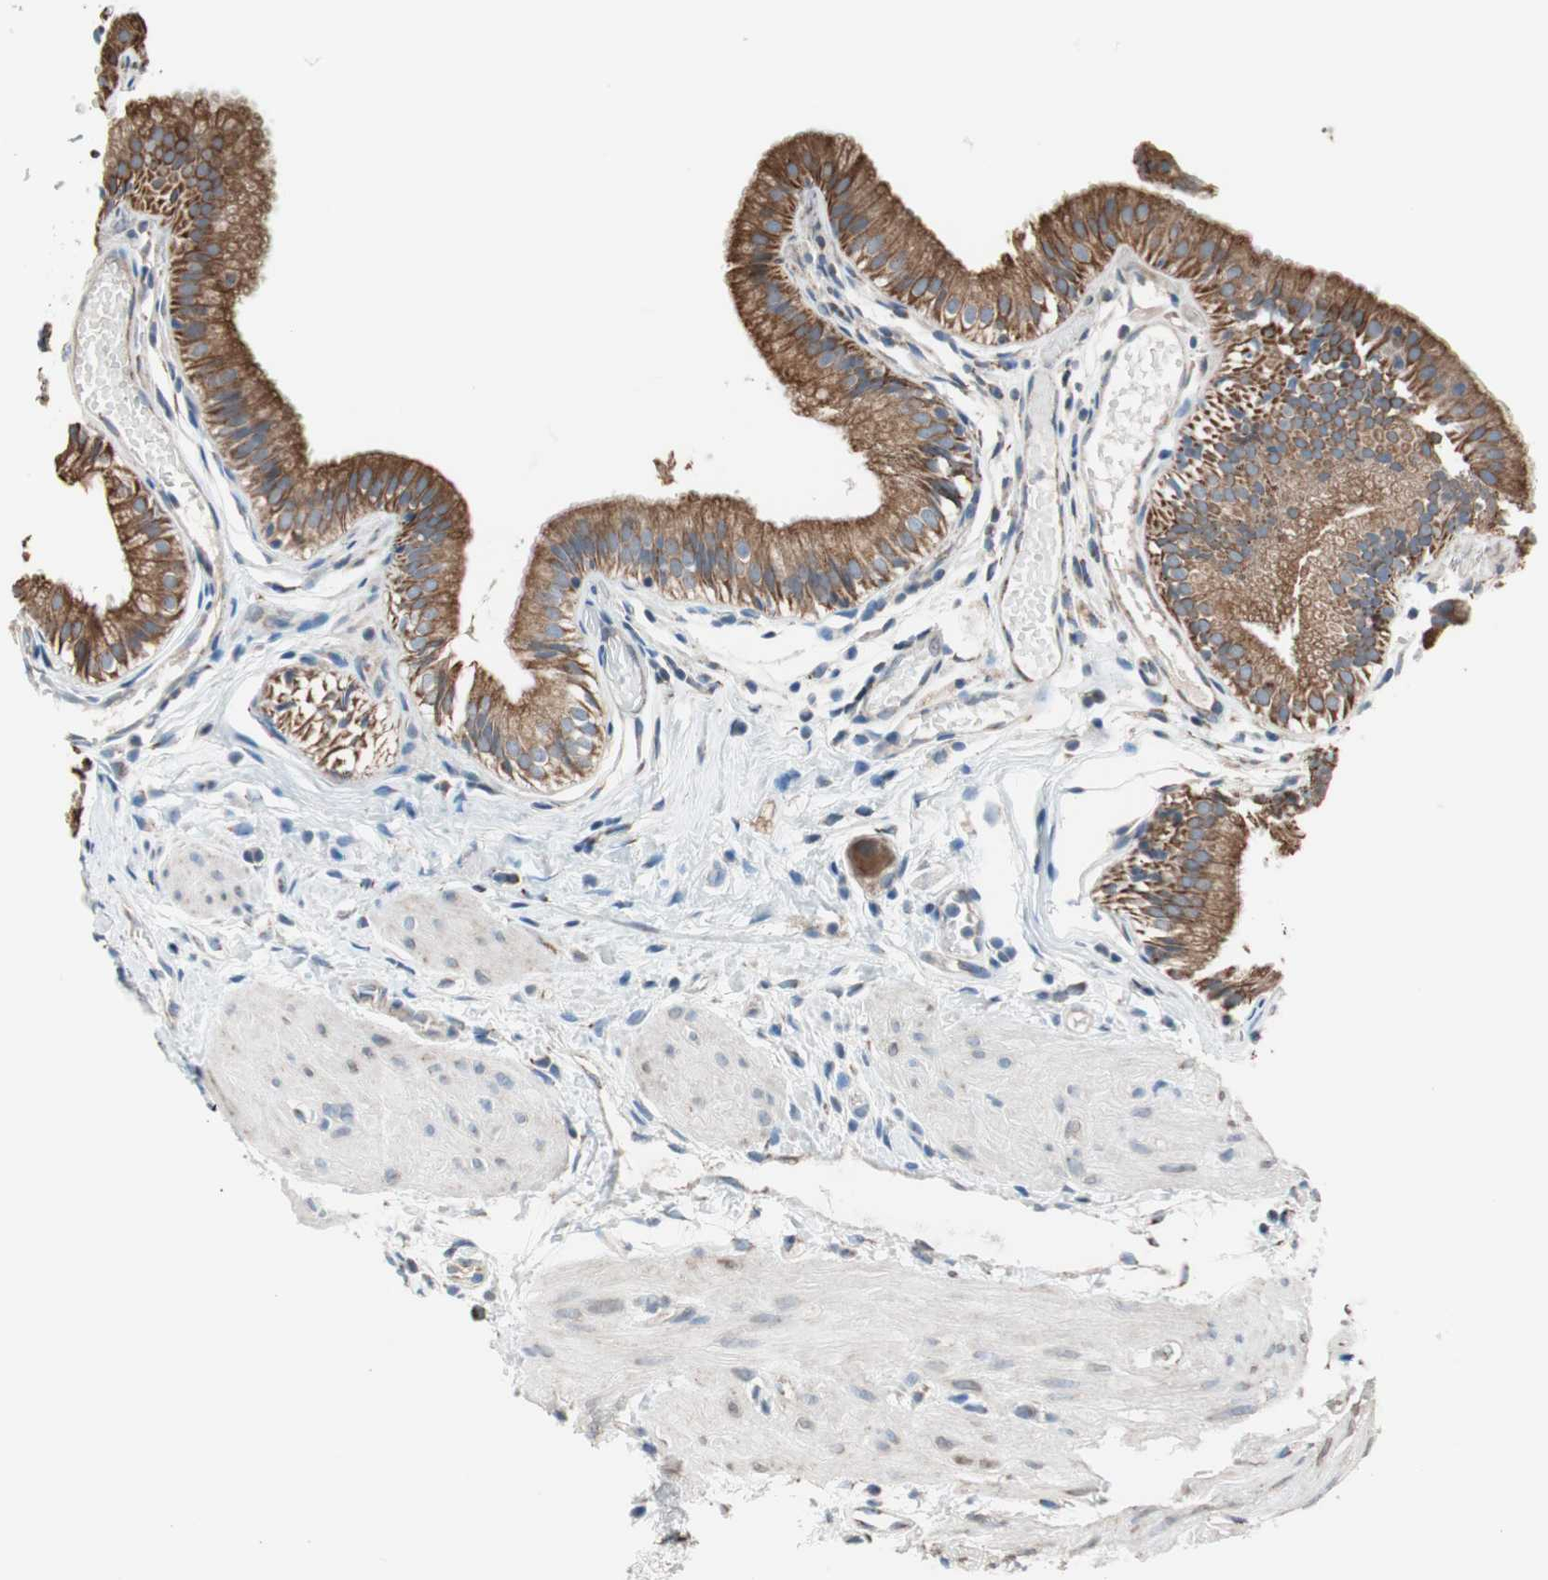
{"staining": {"intensity": "strong", "quantity": ">75%", "location": "cytoplasmic/membranous"}, "tissue": "gallbladder", "cell_type": "Glandular cells", "image_type": "normal", "snomed": [{"axis": "morphology", "description": "Normal tissue, NOS"}, {"axis": "topography", "description": "Gallbladder"}], "caption": "A histopathology image of human gallbladder stained for a protein reveals strong cytoplasmic/membranous brown staining in glandular cells. (Brightfield microscopy of DAB IHC at high magnification).", "gene": "PCSK4", "patient": {"sex": "female", "age": 26}}